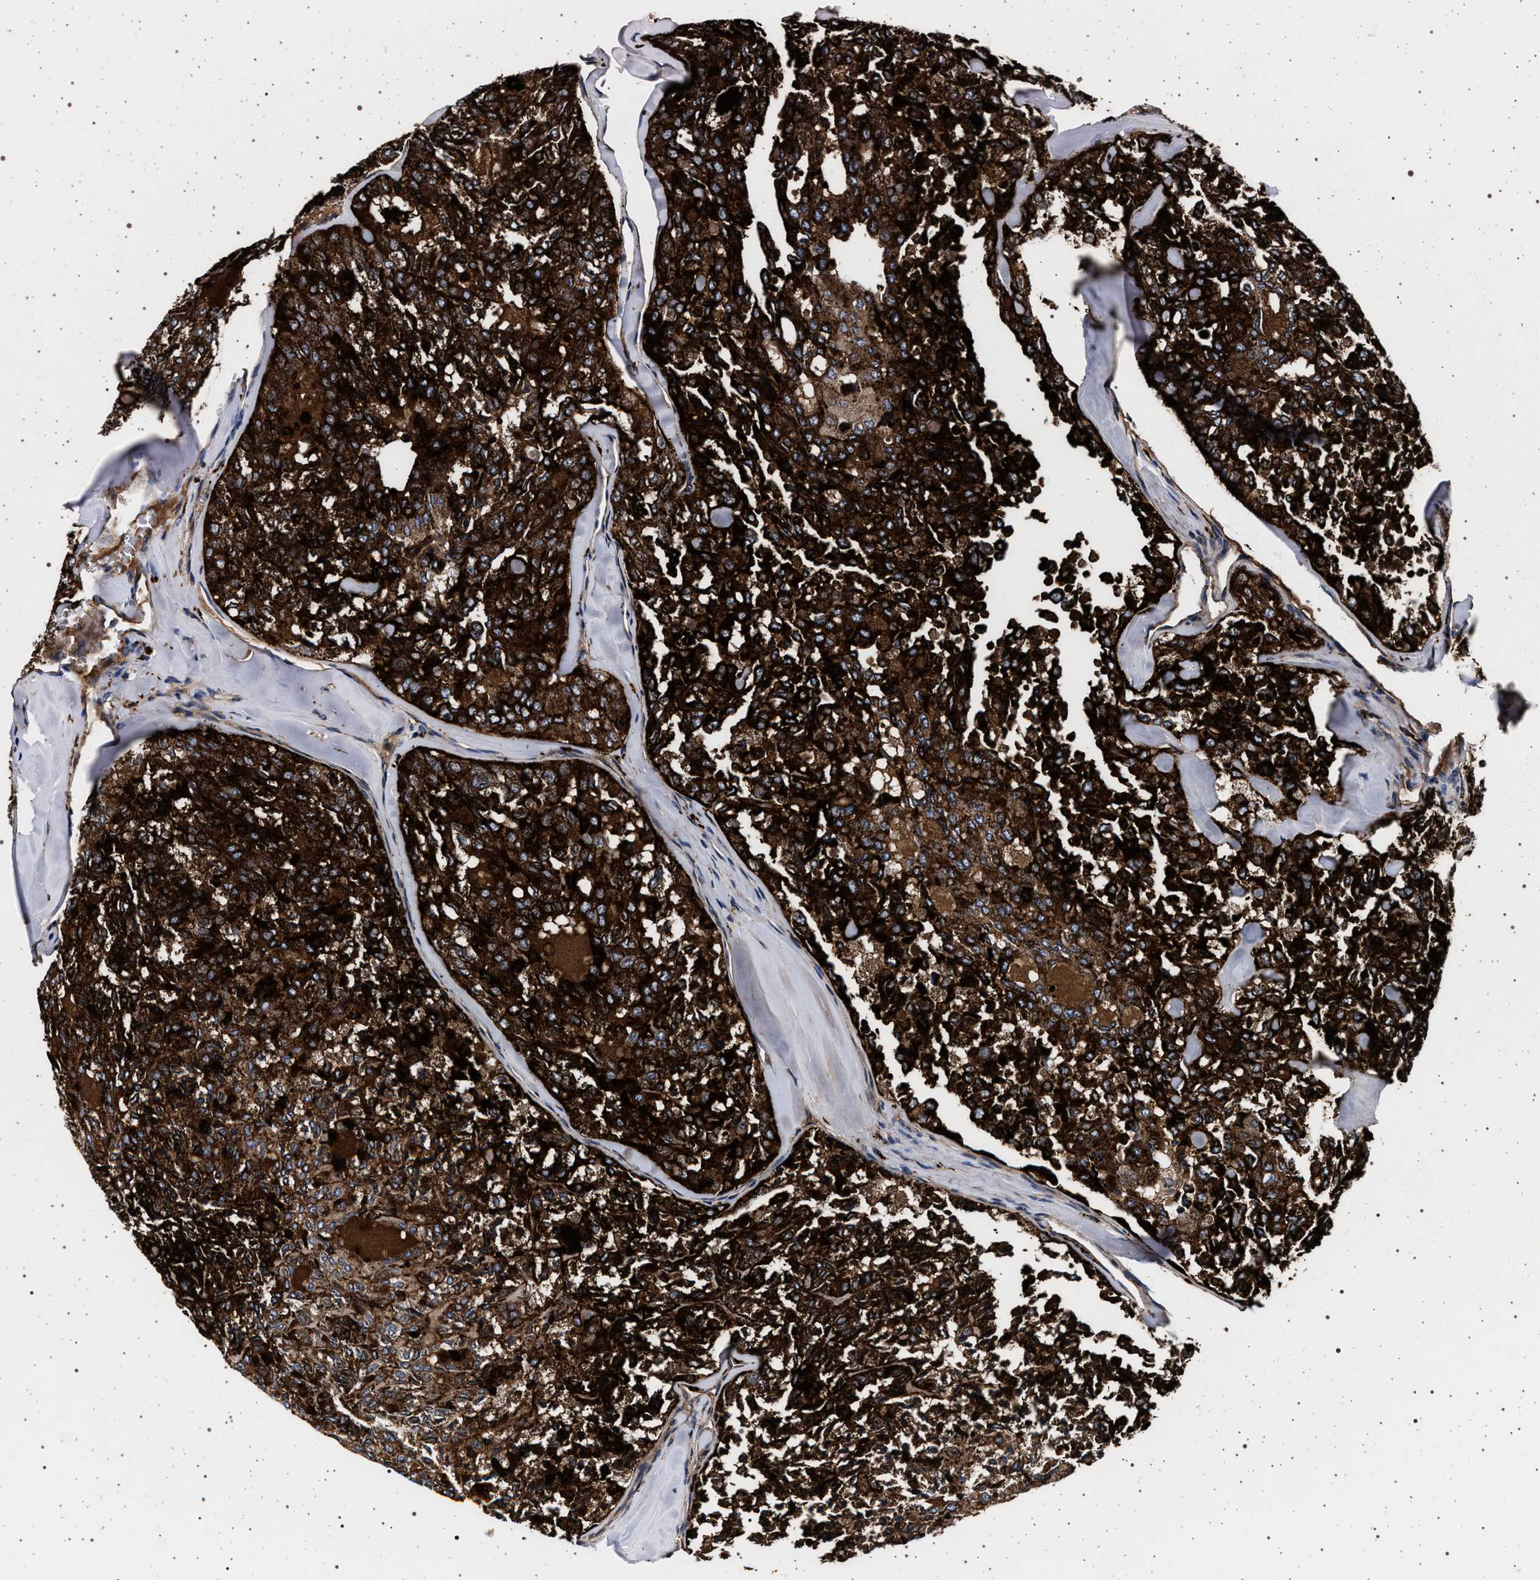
{"staining": {"intensity": "strong", "quantity": ">75%", "location": "cytoplasmic/membranous"}, "tissue": "thyroid cancer", "cell_type": "Tumor cells", "image_type": "cancer", "snomed": [{"axis": "morphology", "description": "Follicular adenoma carcinoma, NOS"}, {"axis": "topography", "description": "Thyroid gland"}], "caption": "Protein expression analysis of thyroid cancer (follicular adenoma carcinoma) demonstrates strong cytoplasmic/membranous staining in about >75% of tumor cells. (DAB (3,3'-diaminobenzidine) = brown stain, brightfield microscopy at high magnification).", "gene": "KCNK6", "patient": {"sex": "male", "age": 75}}